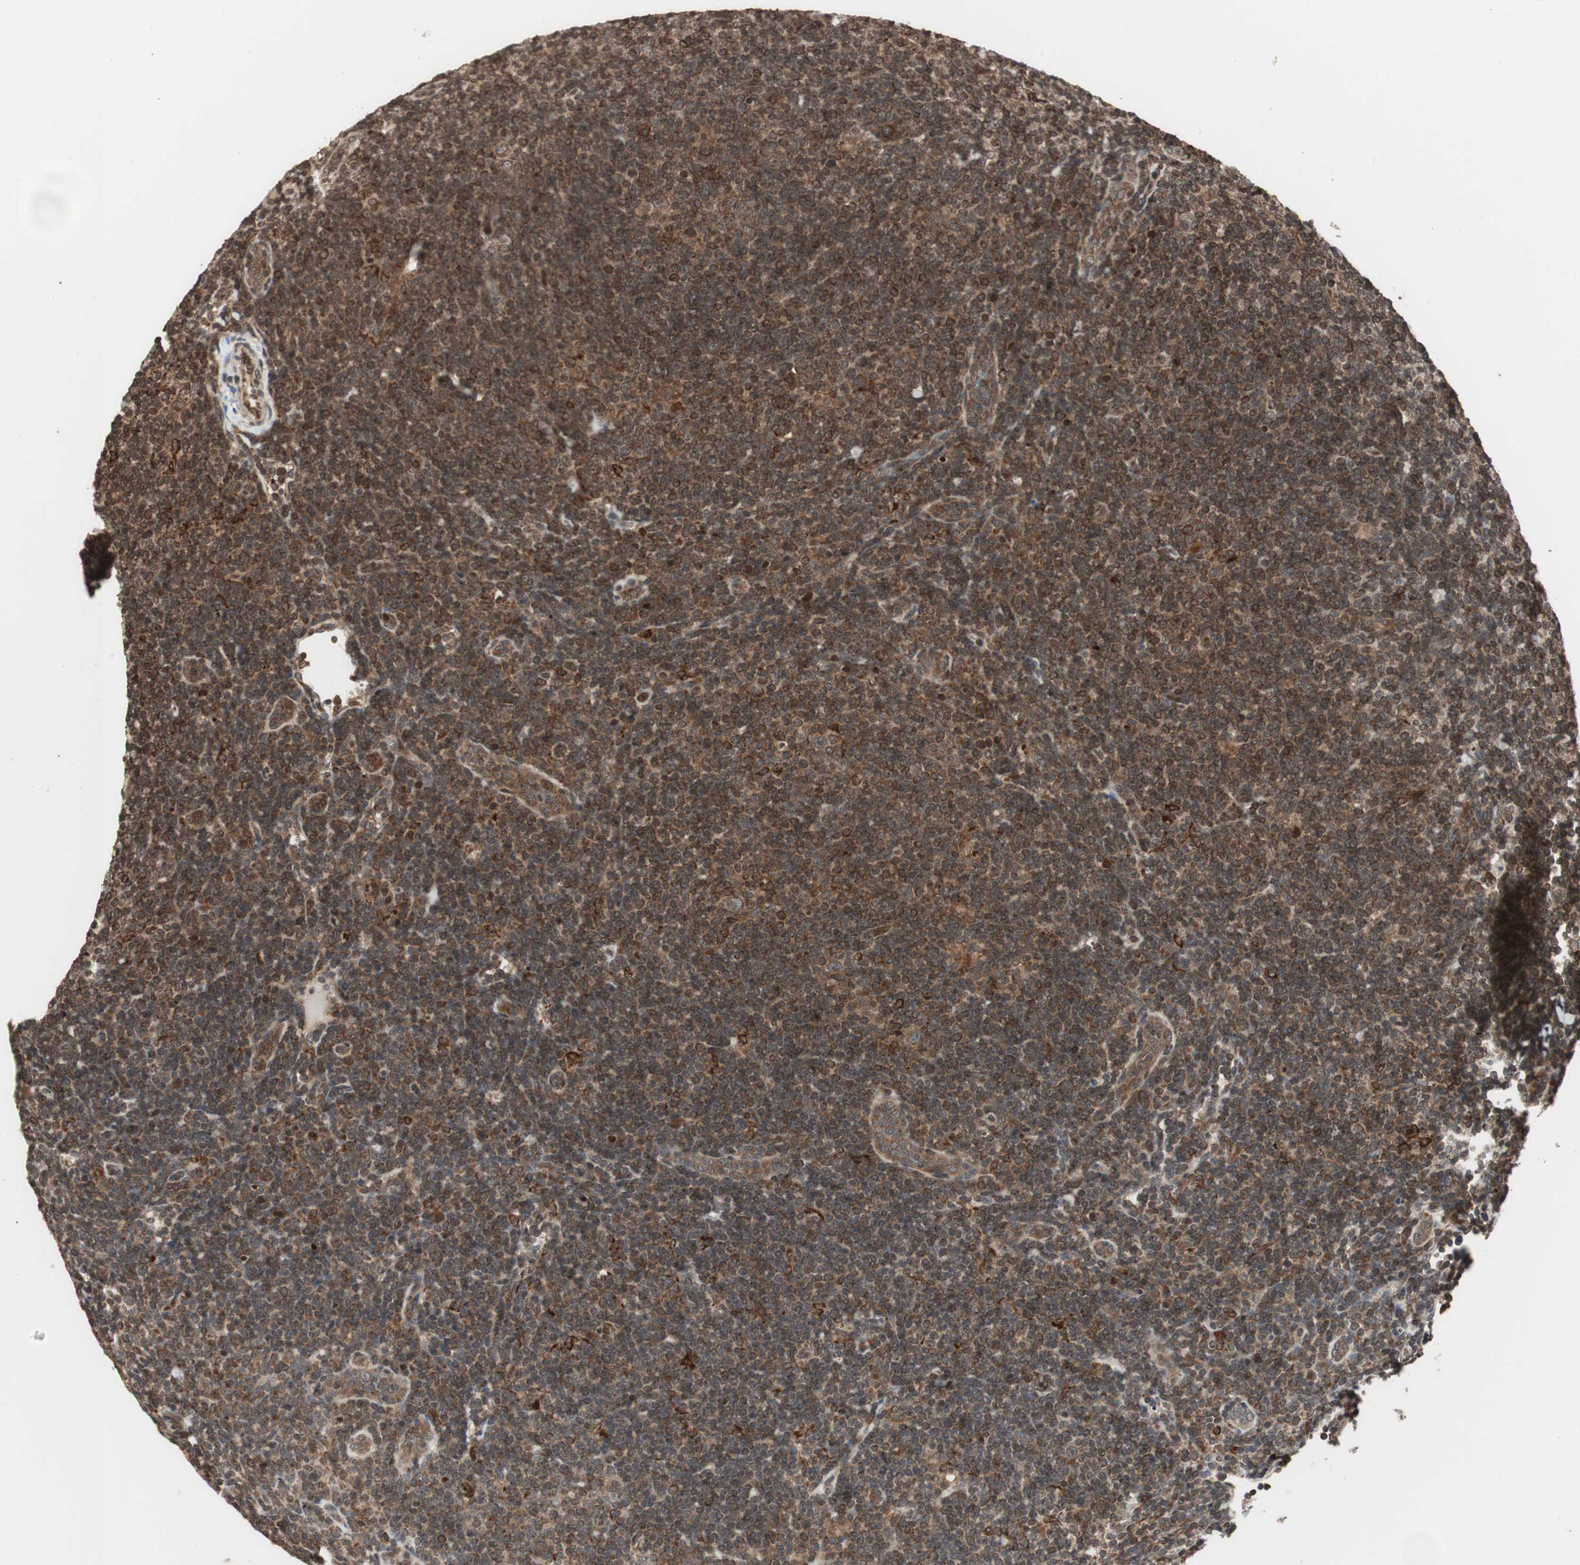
{"staining": {"intensity": "strong", "quantity": ">75%", "location": "cytoplasmic/membranous"}, "tissue": "lymphoma", "cell_type": "Tumor cells", "image_type": "cancer", "snomed": [{"axis": "morphology", "description": "Hodgkin's disease, NOS"}, {"axis": "topography", "description": "Lymph node"}], "caption": "Brown immunohistochemical staining in human lymphoma demonstrates strong cytoplasmic/membranous positivity in about >75% of tumor cells.", "gene": "ZFC3H1", "patient": {"sex": "female", "age": 57}}